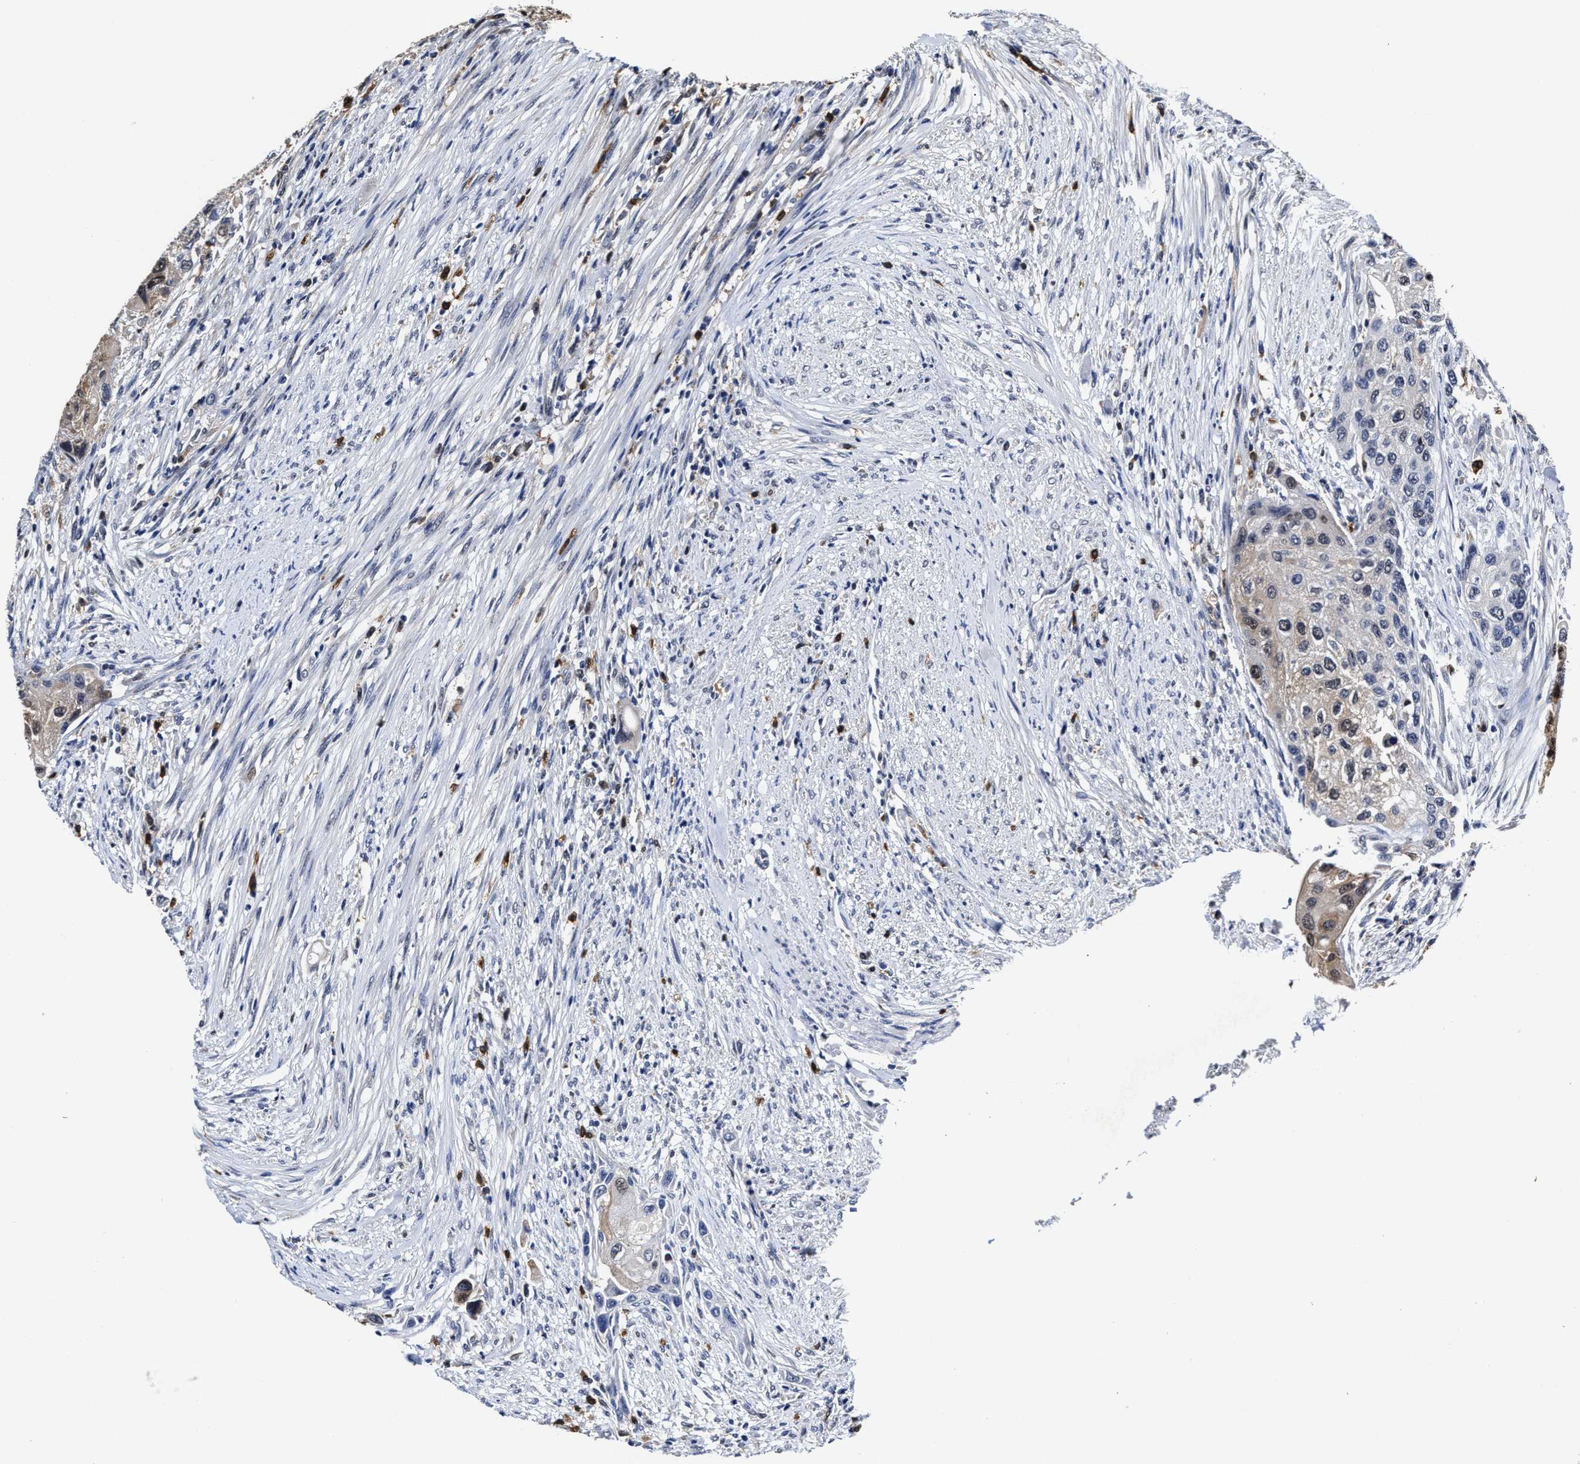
{"staining": {"intensity": "moderate", "quantity": "25%-75%", "location": "cytoplasmic/membranous,nuclear"}, "tissue": "urothelial cancer", "cell_type": "Tumor cells", "image_type": "cancer", "snomed": [{"axis": "morphology", "description": "Urothelial carcinoma, High grade"}, {"axis": "topography", "description": "Urinary bladder"}], "caption": "A medium amount of moderate cytoplasmic/membranous and nuclear expression is appreciated in approximately 25%-75% of tumor cells in high-grade urothelial carcinoma tissue.", "gene": "PRPF4B", "patient": {"sex": "female", "age": 56}}